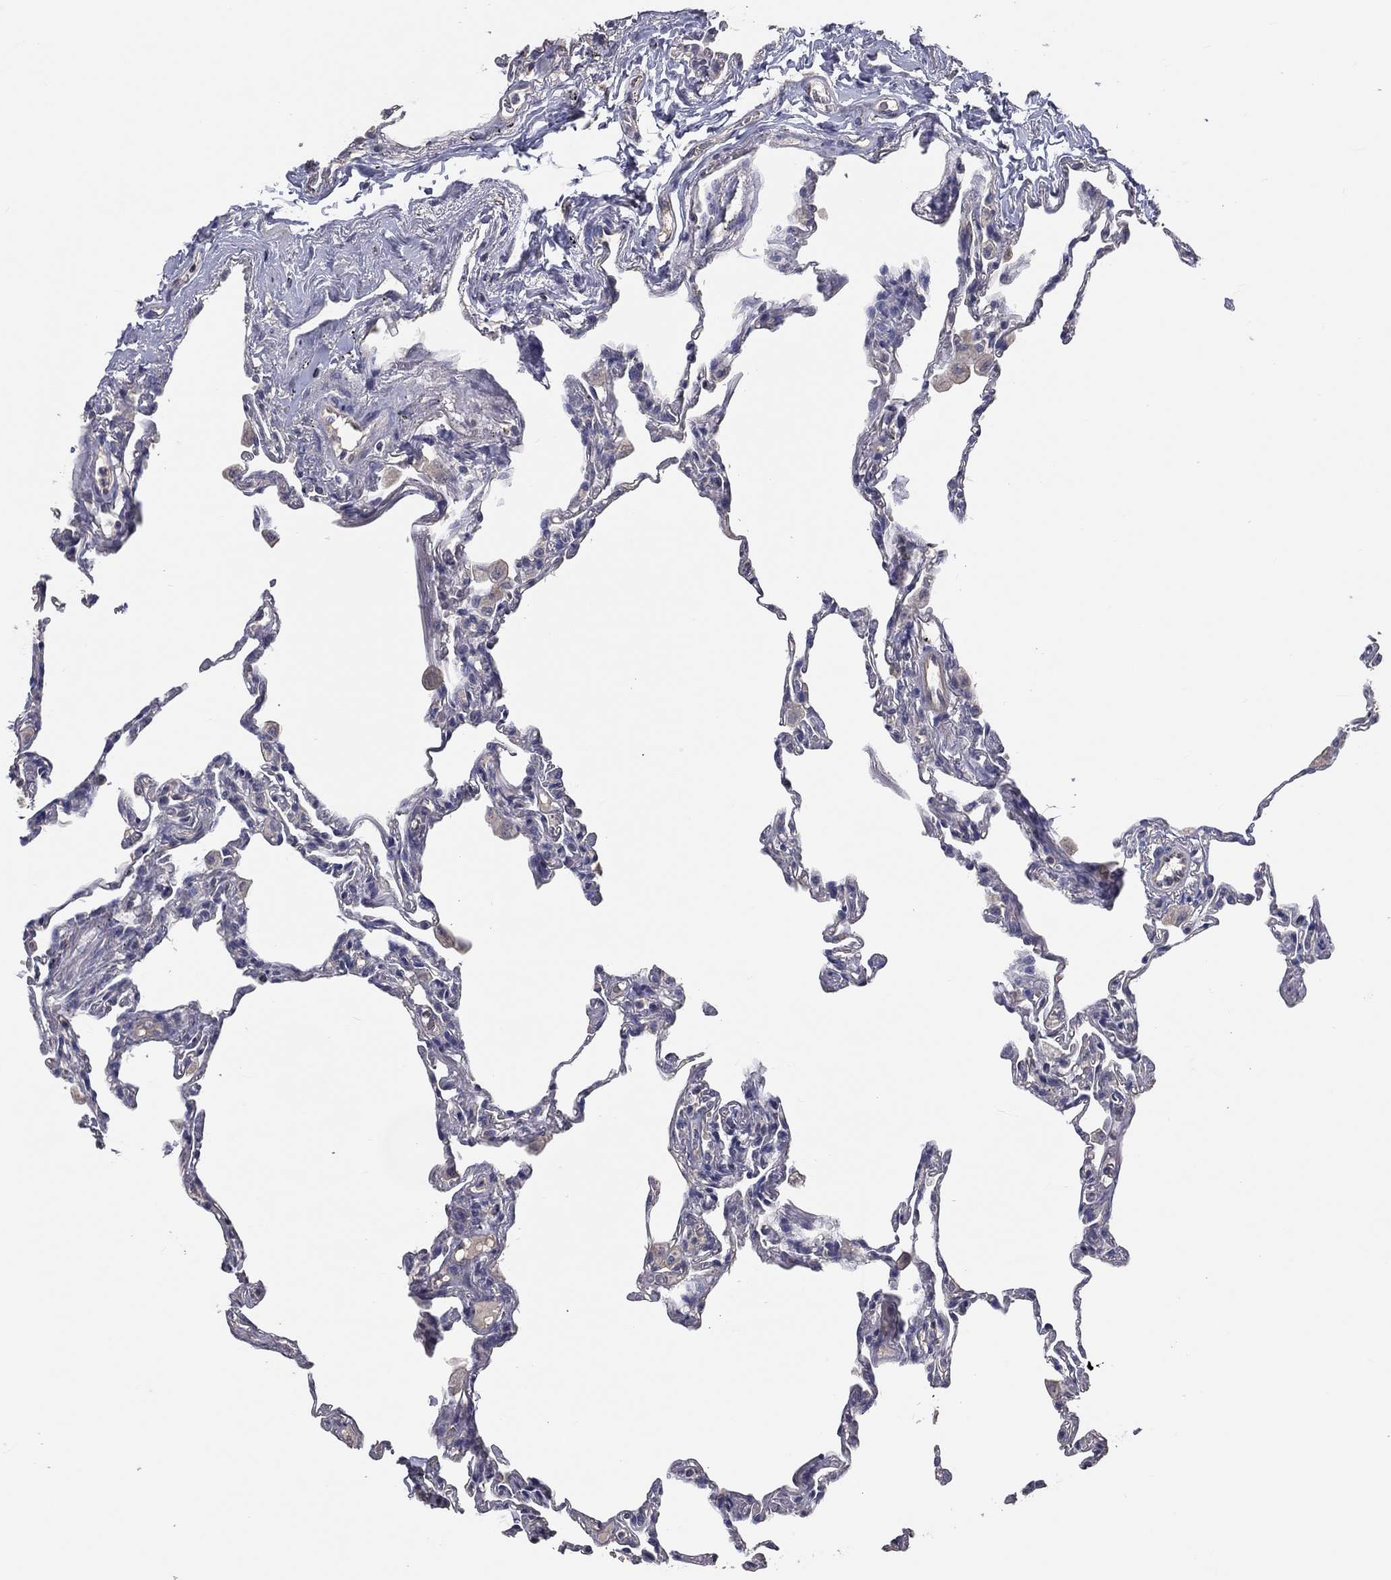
{"staining": {"intensity": "negative", "quantity": "none", "location": "none"}, "tissue": "lung", "cell_type": "Alveolar cells", "image_type": "normal", "snomed": [{"axis": "morphology", "description": "Normal tissue, NOS"}, {"axis": "topography", "description": "Lung"}], "caption": "Immunohistochemistry (IHC) of unremarkable lung displays no positivity in alveolar cells. (DAB (3,3'-diaminobenzidine) IHC visualized using brightfield microscopy, high magnification).", "gene": "CROCC", "patient": {"sex": "female", "age": 57}}